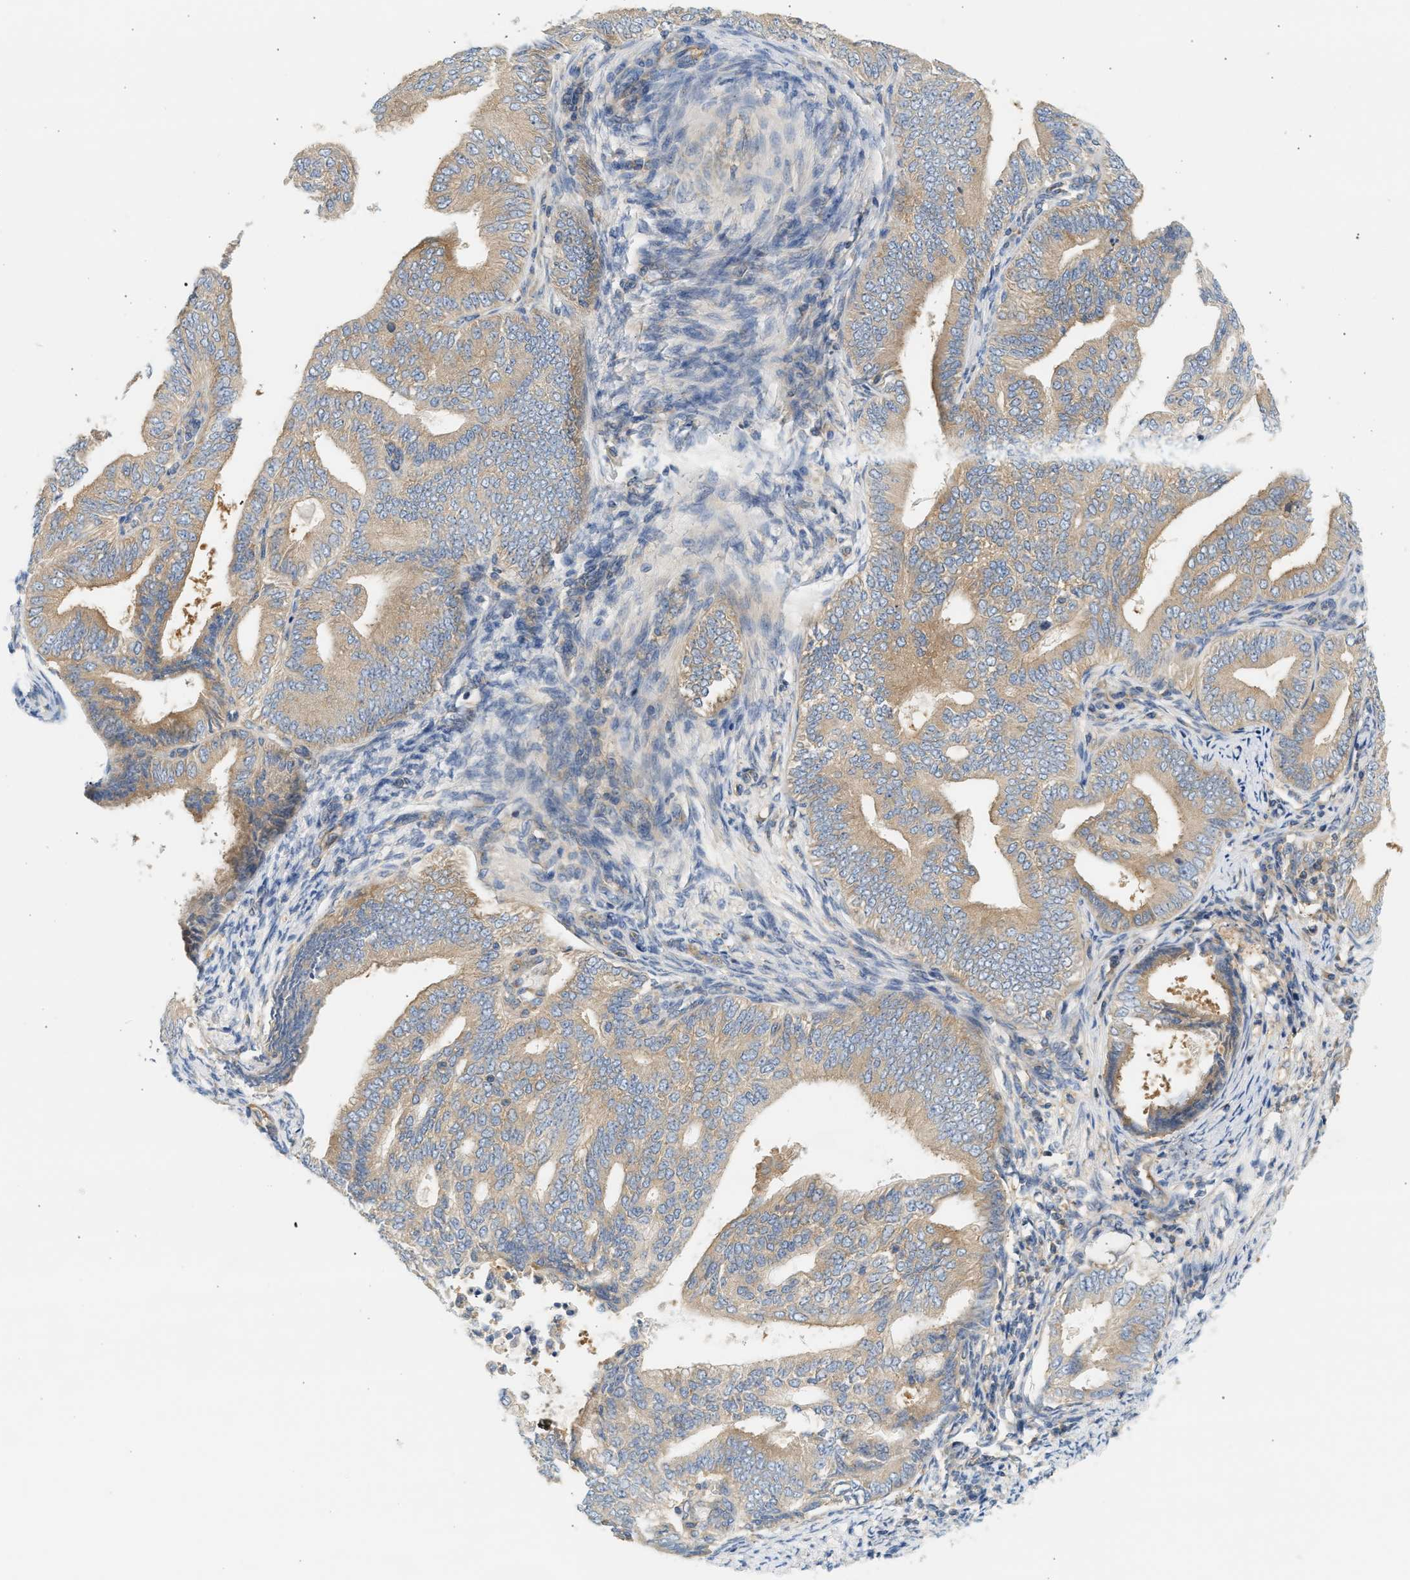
{"staining": {"intensity": "weak", "quantity": ">75%", "location": "cytoplasmic/membranous"}, "tissue": "endometrial cancer", "cell_type": "Tumor cells", "image_type": "cancer", "snomed": [{"axis": "morphology", "description": "Adenocarcinoma, NOS"}, {"axis": "topography", "description": "Endometrium"}], "caption": "Brown immunohistochemical staining in human adenocarcinoma (endometrial) demonstrates weak cytoplasmic/membranous positivity in approximately >75% of tumor cells.", "gene": "PAFAH1B1", "patient": {"sex": "female", "age": 58}}